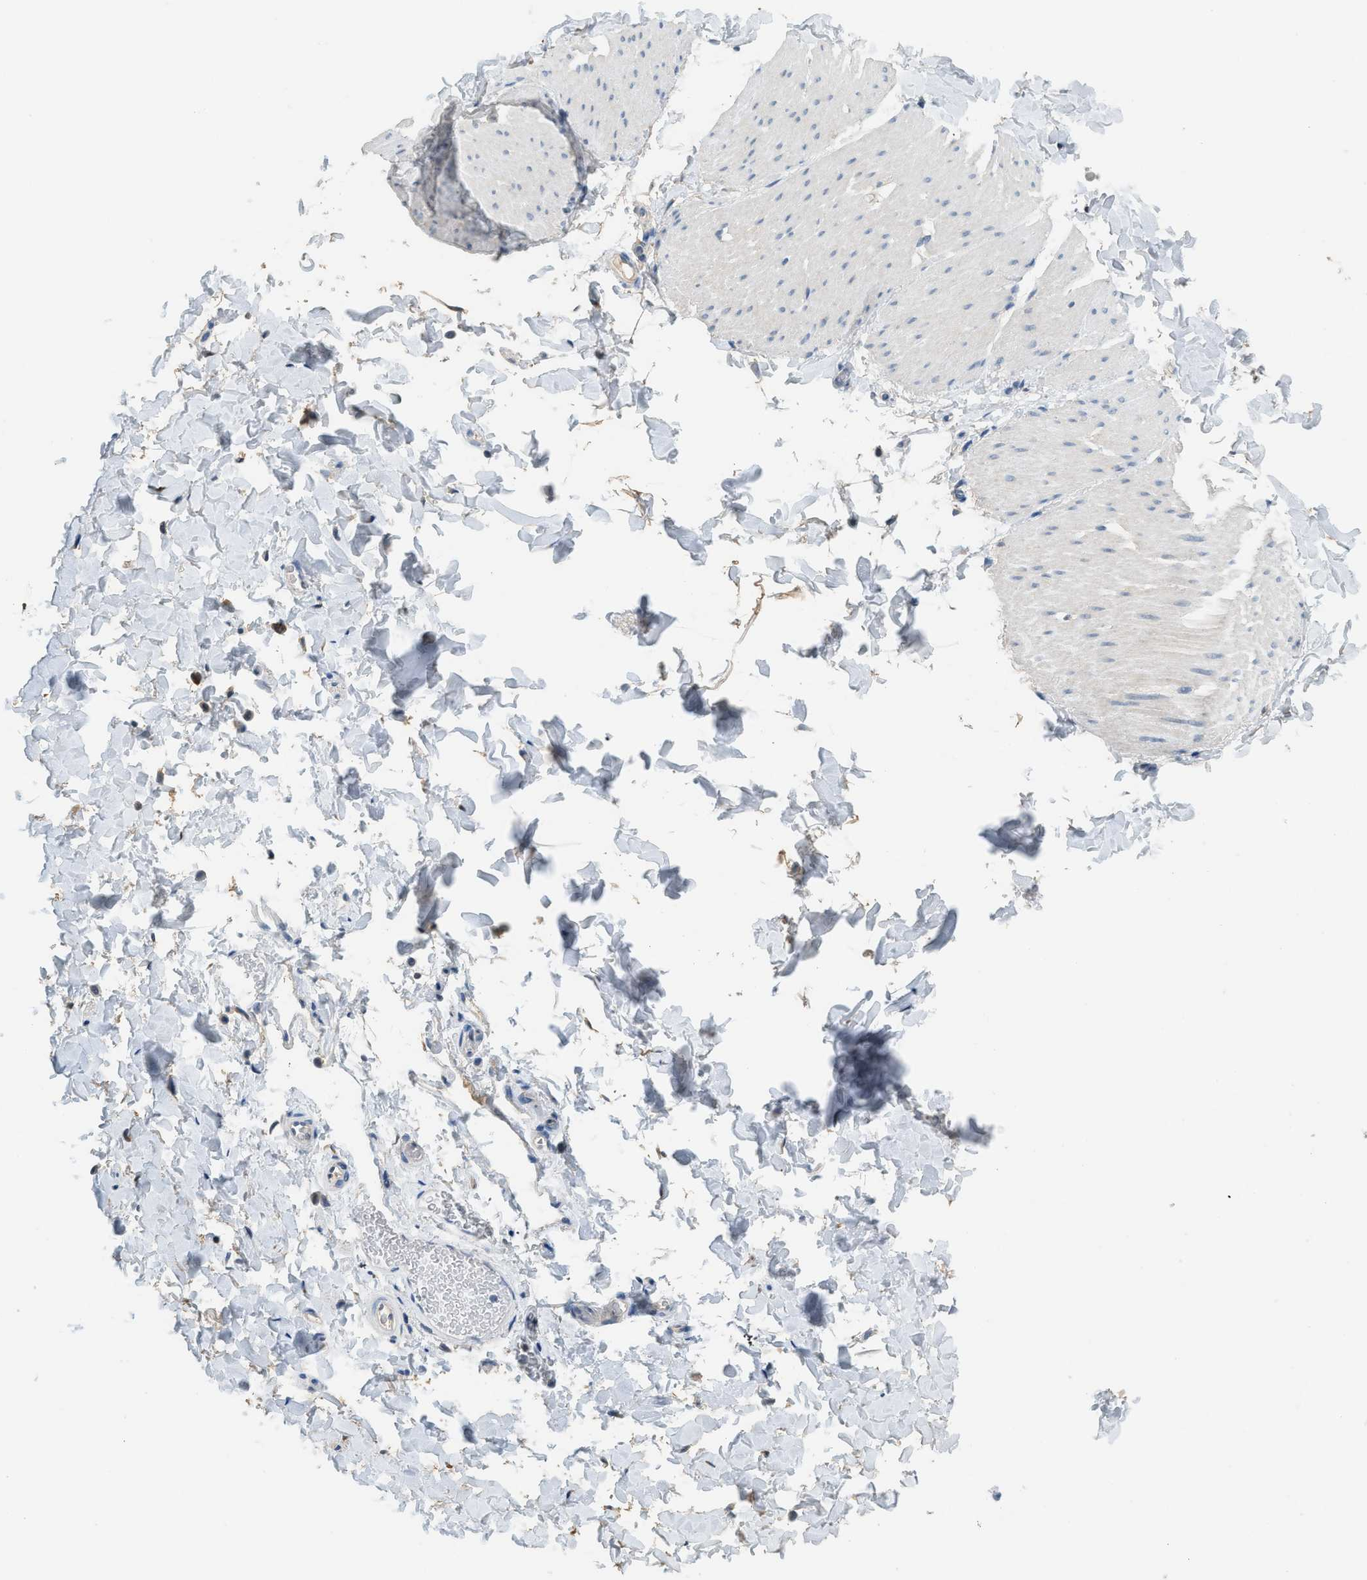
{"staining": {"intensity": "negative", "quantity": "none", "location": "none"}, "tissue": "smooth muscle", "cell_type": "Smooth muscle cells", "image_type": "normal", "snomed": [{"axis": "morphology", "description": "Normal tissue, NOS"}, {"axis": "topography", "description": "Smooth muscle"}, {"axis": "topography", "description": "Colon"}], "caption": "DAB immunohistochemical staining of normal smooth muscle reveals no significant staining in smooth muscle cells.", "gene": "TMEM154", "patient": {"sex": "male", "age": 67}}